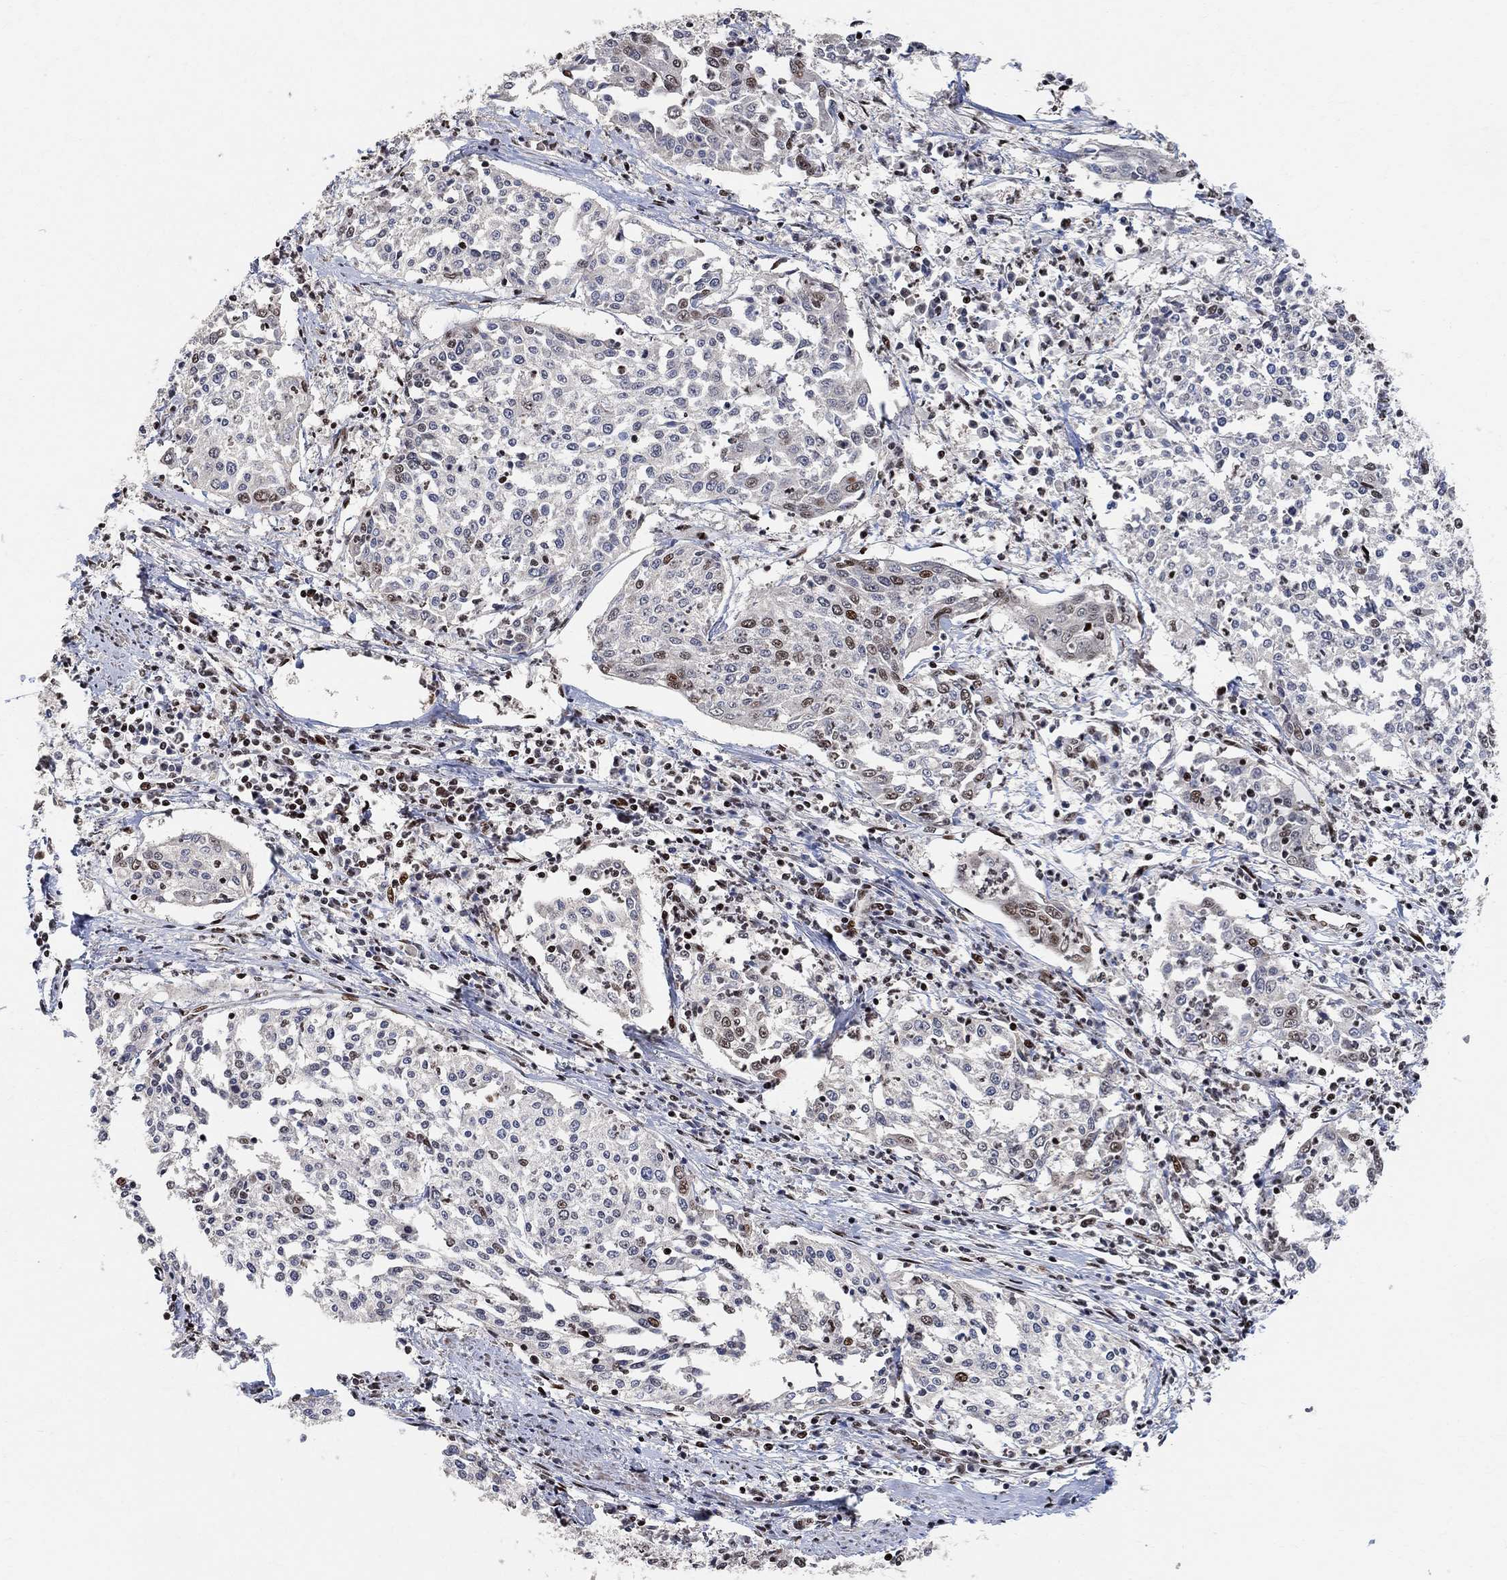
{"staining": {"intensity": "strong", "quantity": "<25%", "location": "cytoplasmic/membranous"}, "tissue": "cervical cancer", "cell_type": "Tumor cells", "image_type": "cancer", "snomed": [{"axis": "morphology", "description": "Squamous cell carcinoma, NOS"}, {"axis": "topography", "description": "Cervix"}], "caption": "Squamous cell carcinoma (cervical) stained with a brown dye displays strong cytoplasmic/membranous positive positivity in about <25% of tumor cells.", "gene": "E4F1", "patient": {"sex": "female", "age": 41}}